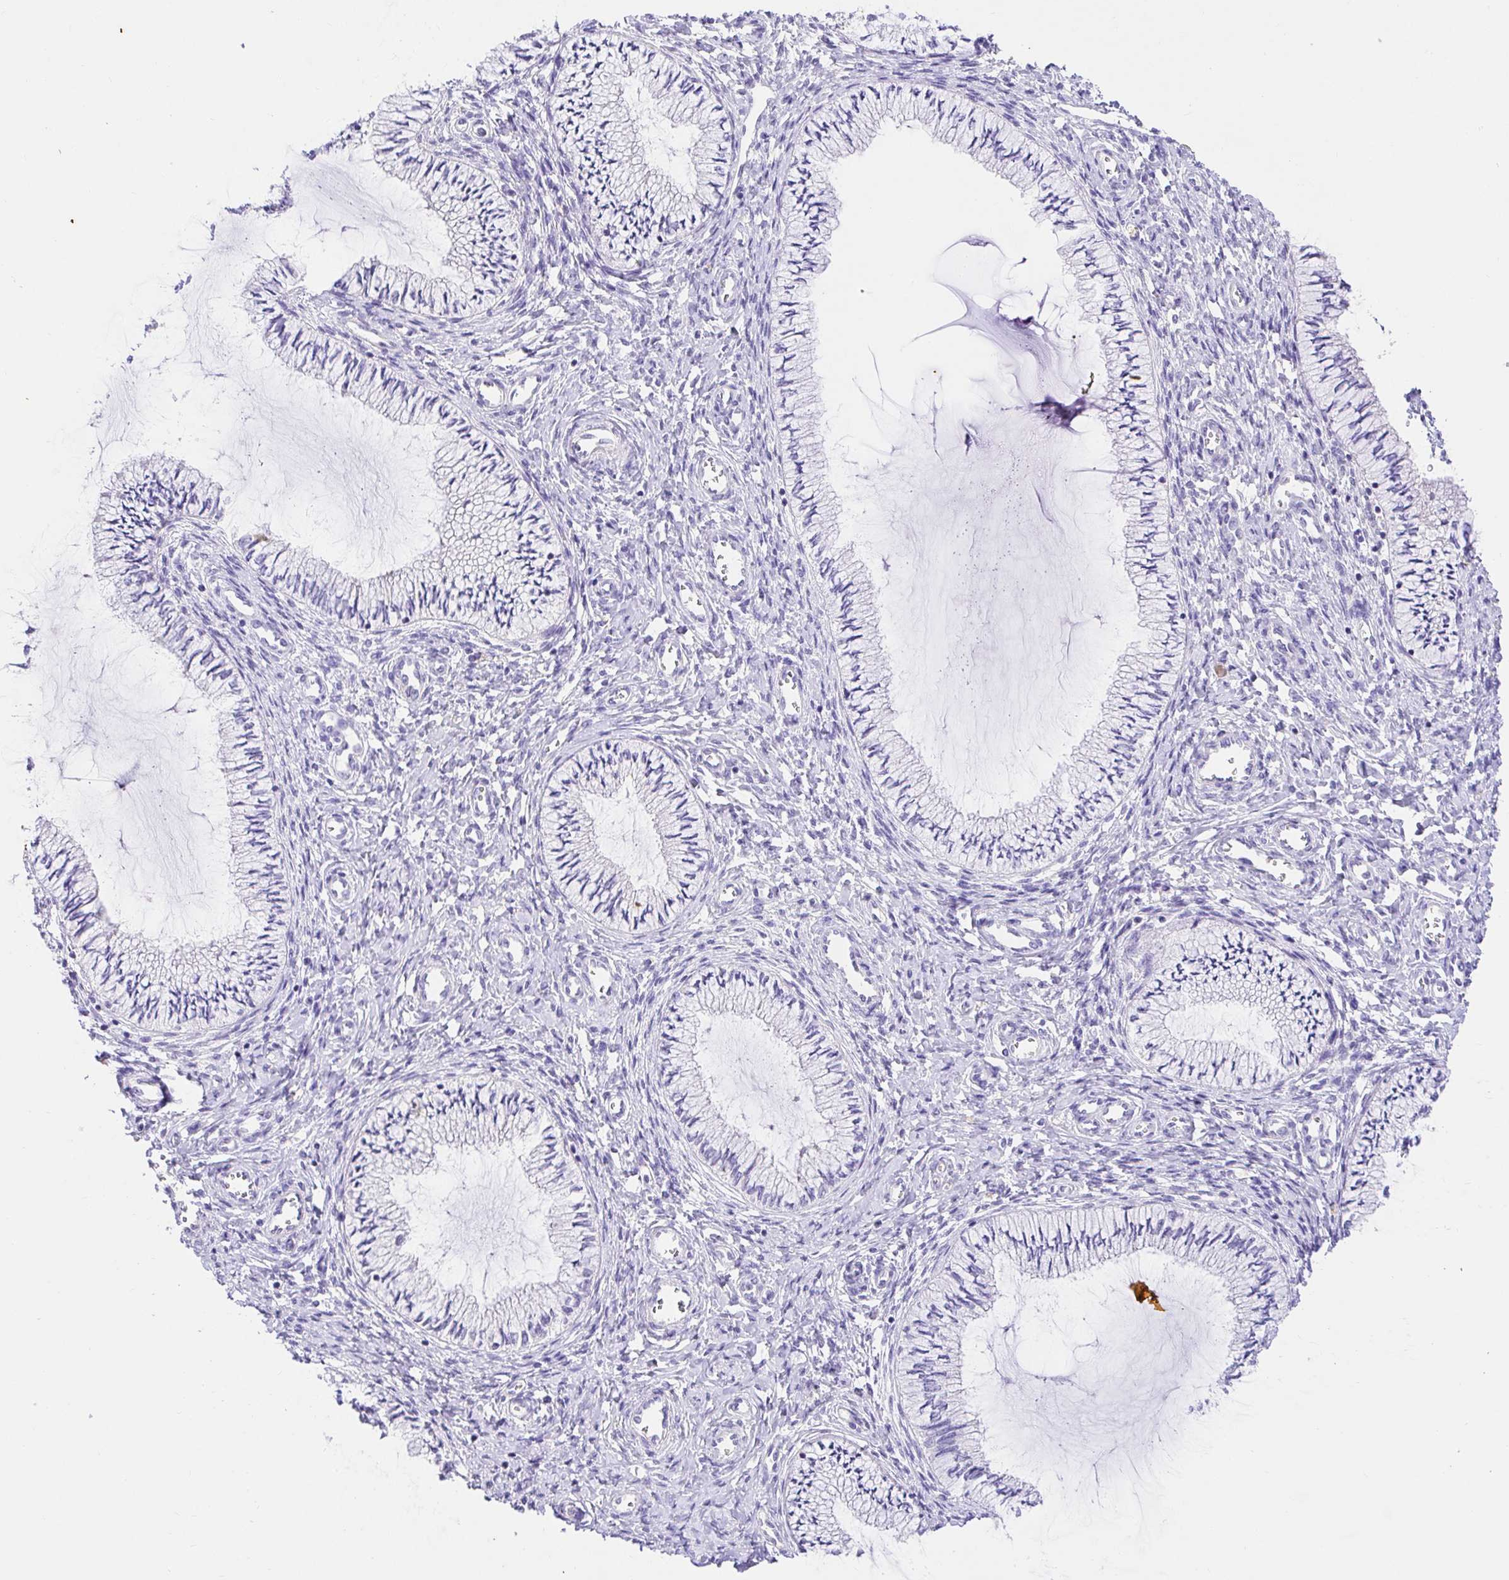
{"staining": {"intensity": "negative", "quantity": "none", "location": "none"}, "tissue": "cervix", "cell_type": "Glandular cells", "image_type": "normal", "snomed": [{"axis": "morphology", "description": "Normal tissue, NOS"}, {"axis": "topography", "description": "Cervix"}], "caption": "The immunohistochemistry (IHC) micrograph has no significant staining in glandular cells of cervix. The staining is performed using DAB brown chromogen with nuclei counter-stained in using hematoxylin.", "gene": "CDO1", "patient": {"sex": "female", "age": 24}}